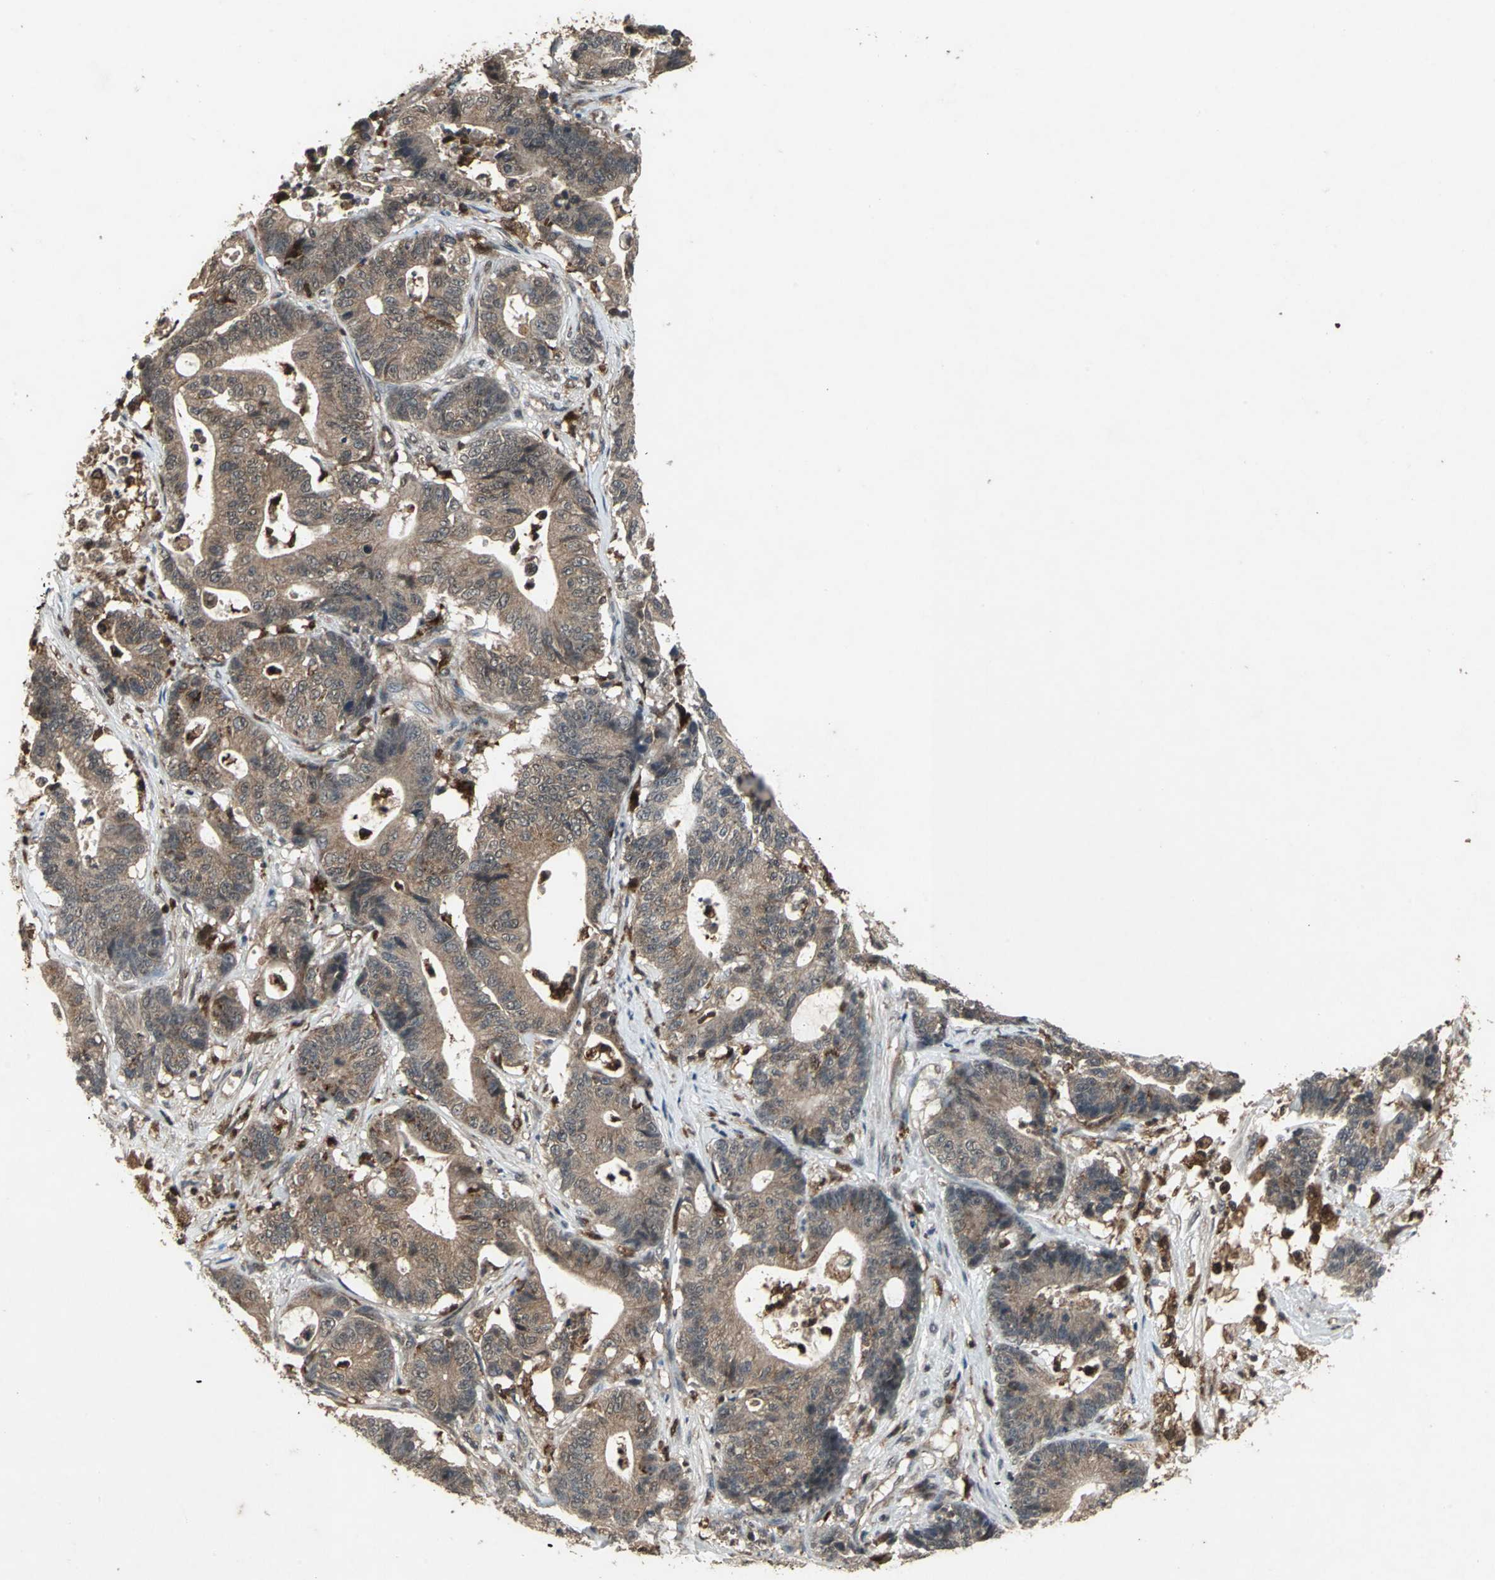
{"staining": {"intensity": "weak", "quantity": ">75%", "location": "cytoplasmic/membranous"}, "tissue": "colorectal cancer", "cell_type": "Tumor cells", "image_type": "cancer", "snomed": [{"axis": "morphology", "description": "Adenocarcinoma, NOS"}, {"axis": "topography", "description": "Colon"}], "caption": "This micrograph demonstrates immunohistochemistry staining of human colorectal cancer (adenocarcinoma), with low weak cytoplasmic/membranous positivity in approximately >75% of tumor cells.", "gene": "PYCARD", "patient": {"sex": "female", "age": 84}}